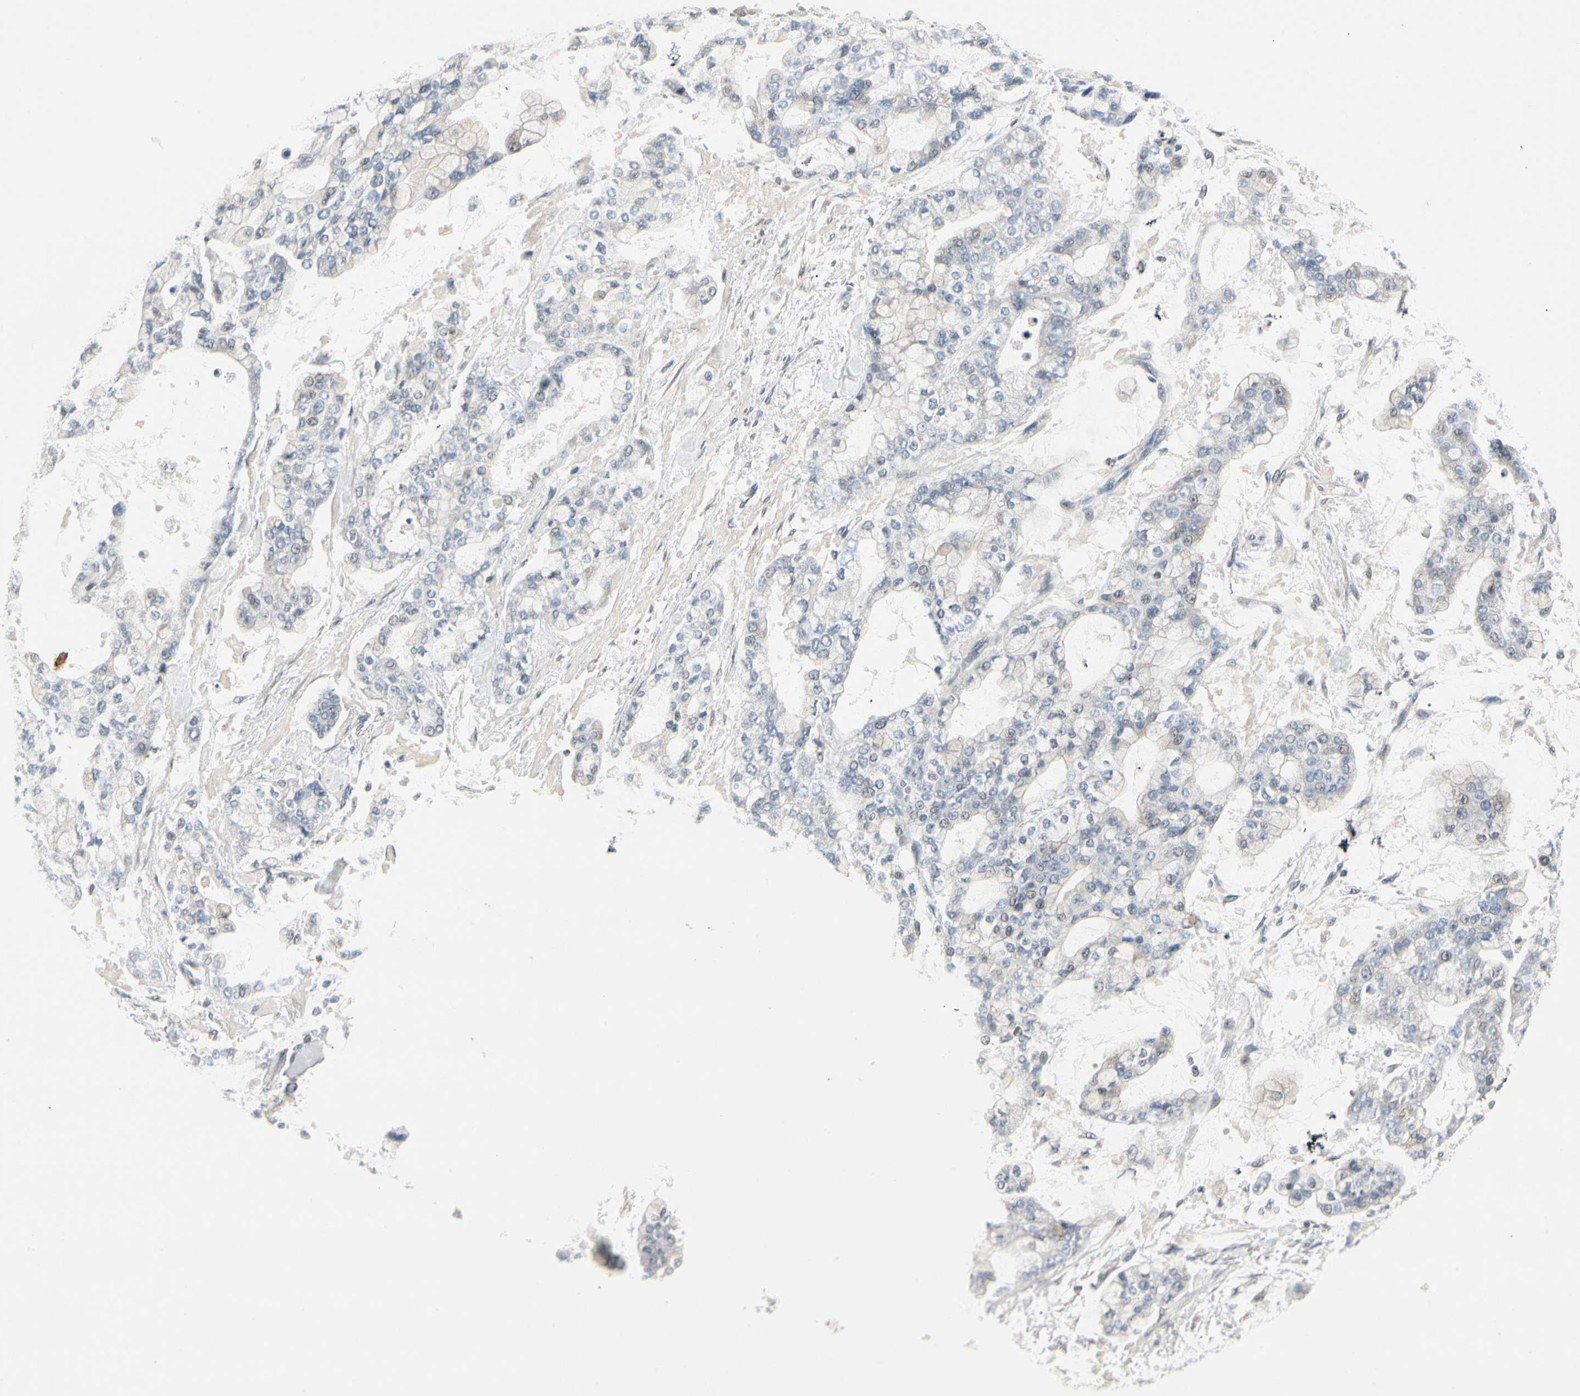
{"staining": {"intensity": "weak", "quantity": "<25%", "location": "cytoplasmic/membranous,nuclear"}, "tissue": "stomach cancer", "cell_type": "Tumor cells", "image_type": "cancer", "snomed": [{"axis": "morphology", "description": "Normal tissue, NOS"}, {"axis": "morphology", "description": "Adenocarcinoma, NOS"}, {"axis": "topography", "description": "Stomach, upper"}, {"axis": "topography", "description": "Stomach"}], "caption": "Immunohistochemistry photomicrograph of neoplastic tissue: adenocarcinoma (stomach) stained with DAB (3,3'-diaminobenzidine) demonstrates no significant protein positivity in tumor cells.", "gene": "DMPK", "patient": {"sex": "male", "age": 76}}